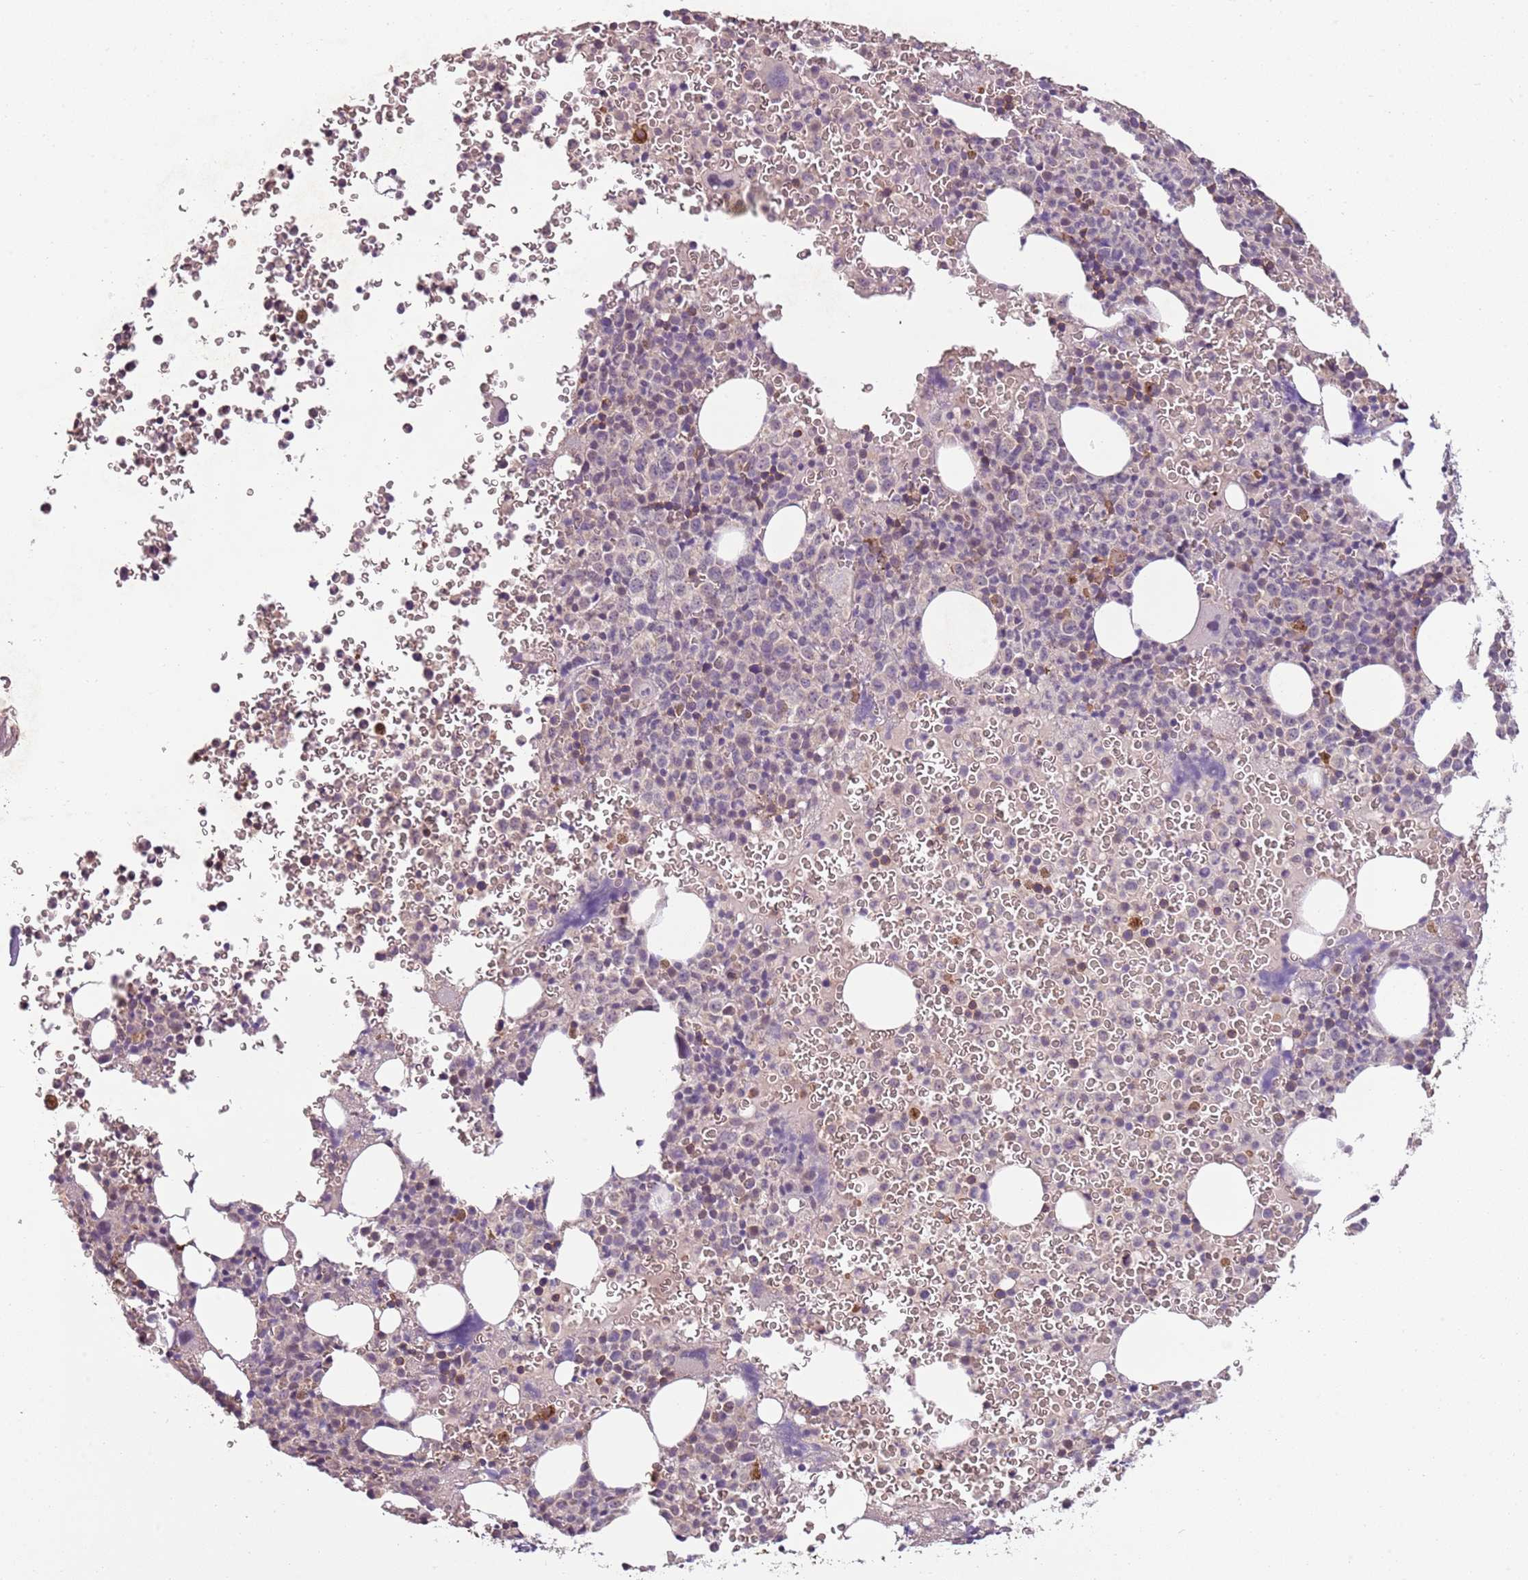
{"staining": {"intensity": "weak", "quantity": "<25%", "location": "cytoplasmic/membranous"}, "tissue": "bone marrow", "cell_type": "Hematopoietic cells", "image_type": "normal", "snomed": [{"axis": "morphology", "description": "Normal tissue, NOS"}, {"axis": "topography", "description": "Bone marrow"}], "caption": "Immunohistochemistry (IHC) photomicrograph of benign bone marrow: bone marrow stained with DAB exhibits no significant protein positivity in hematopoietic cells.", "gene": "TEKT4", "patient": {"sex": "female", "age": 54}}